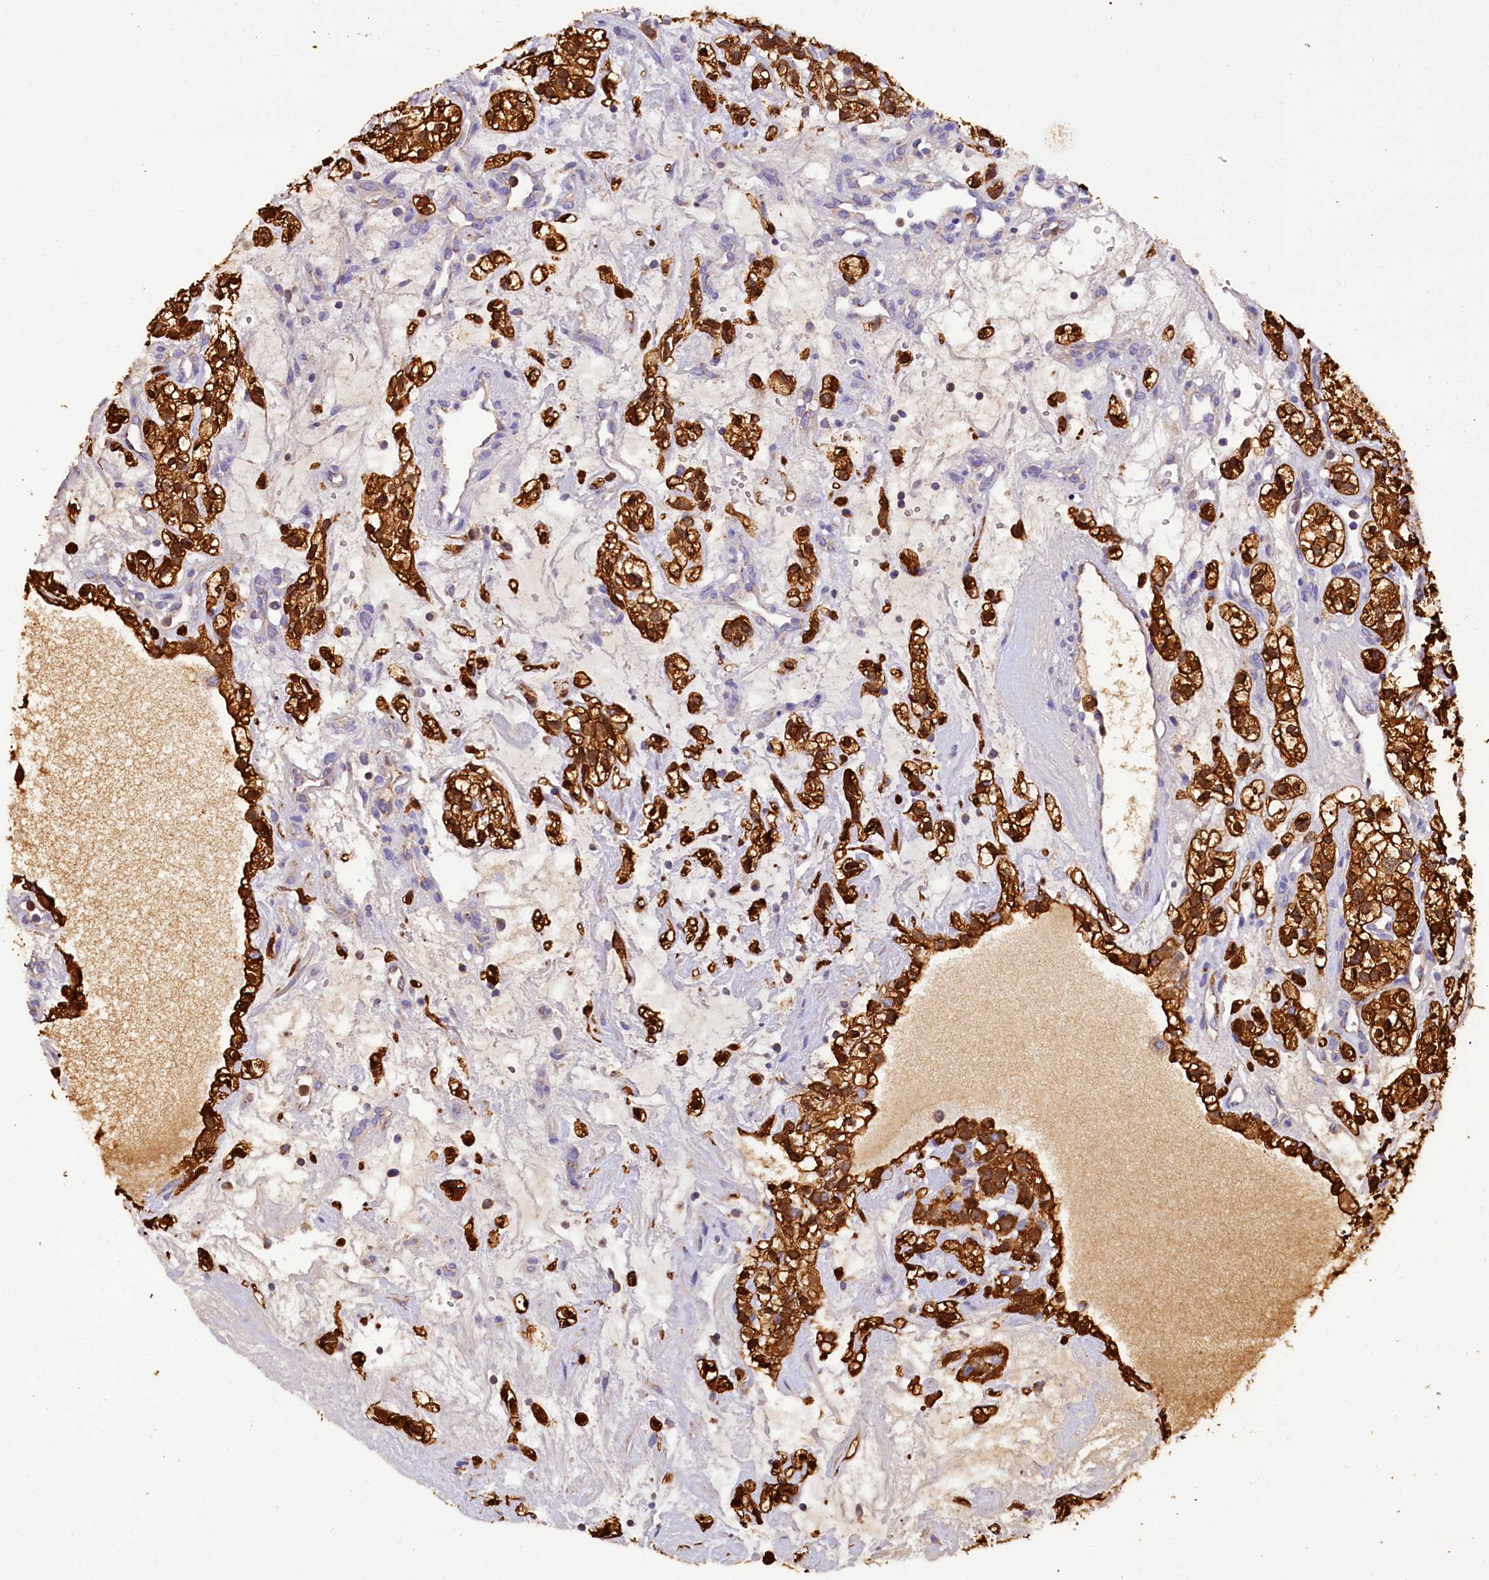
{"staining": {"intensity": "strong", "quantity": ">75%", "location": "cytoplasmic/membranous"}, "tissue": "renal cancer", "cell_type": "Tumor cells", "image_type": "cancer", "snomed": [{"axis": "morphology", "description": "Adenocarcinoma, NOS"}, {"axis": "topography", "description": "Kidney"}], "caption": "High-power microscopy captured an immunohistochemistry micrograph of renal adenocarcinoma, revealing strong cytoplasmic/membranous positivity in about >75% of tumor cells. Using DAB (brown) and hematoxylin (blue) stains, captured at high magnification using brightfield microscopy.", "gene": "TASOR2", "patient": {"sex": "female", "age": 57}}